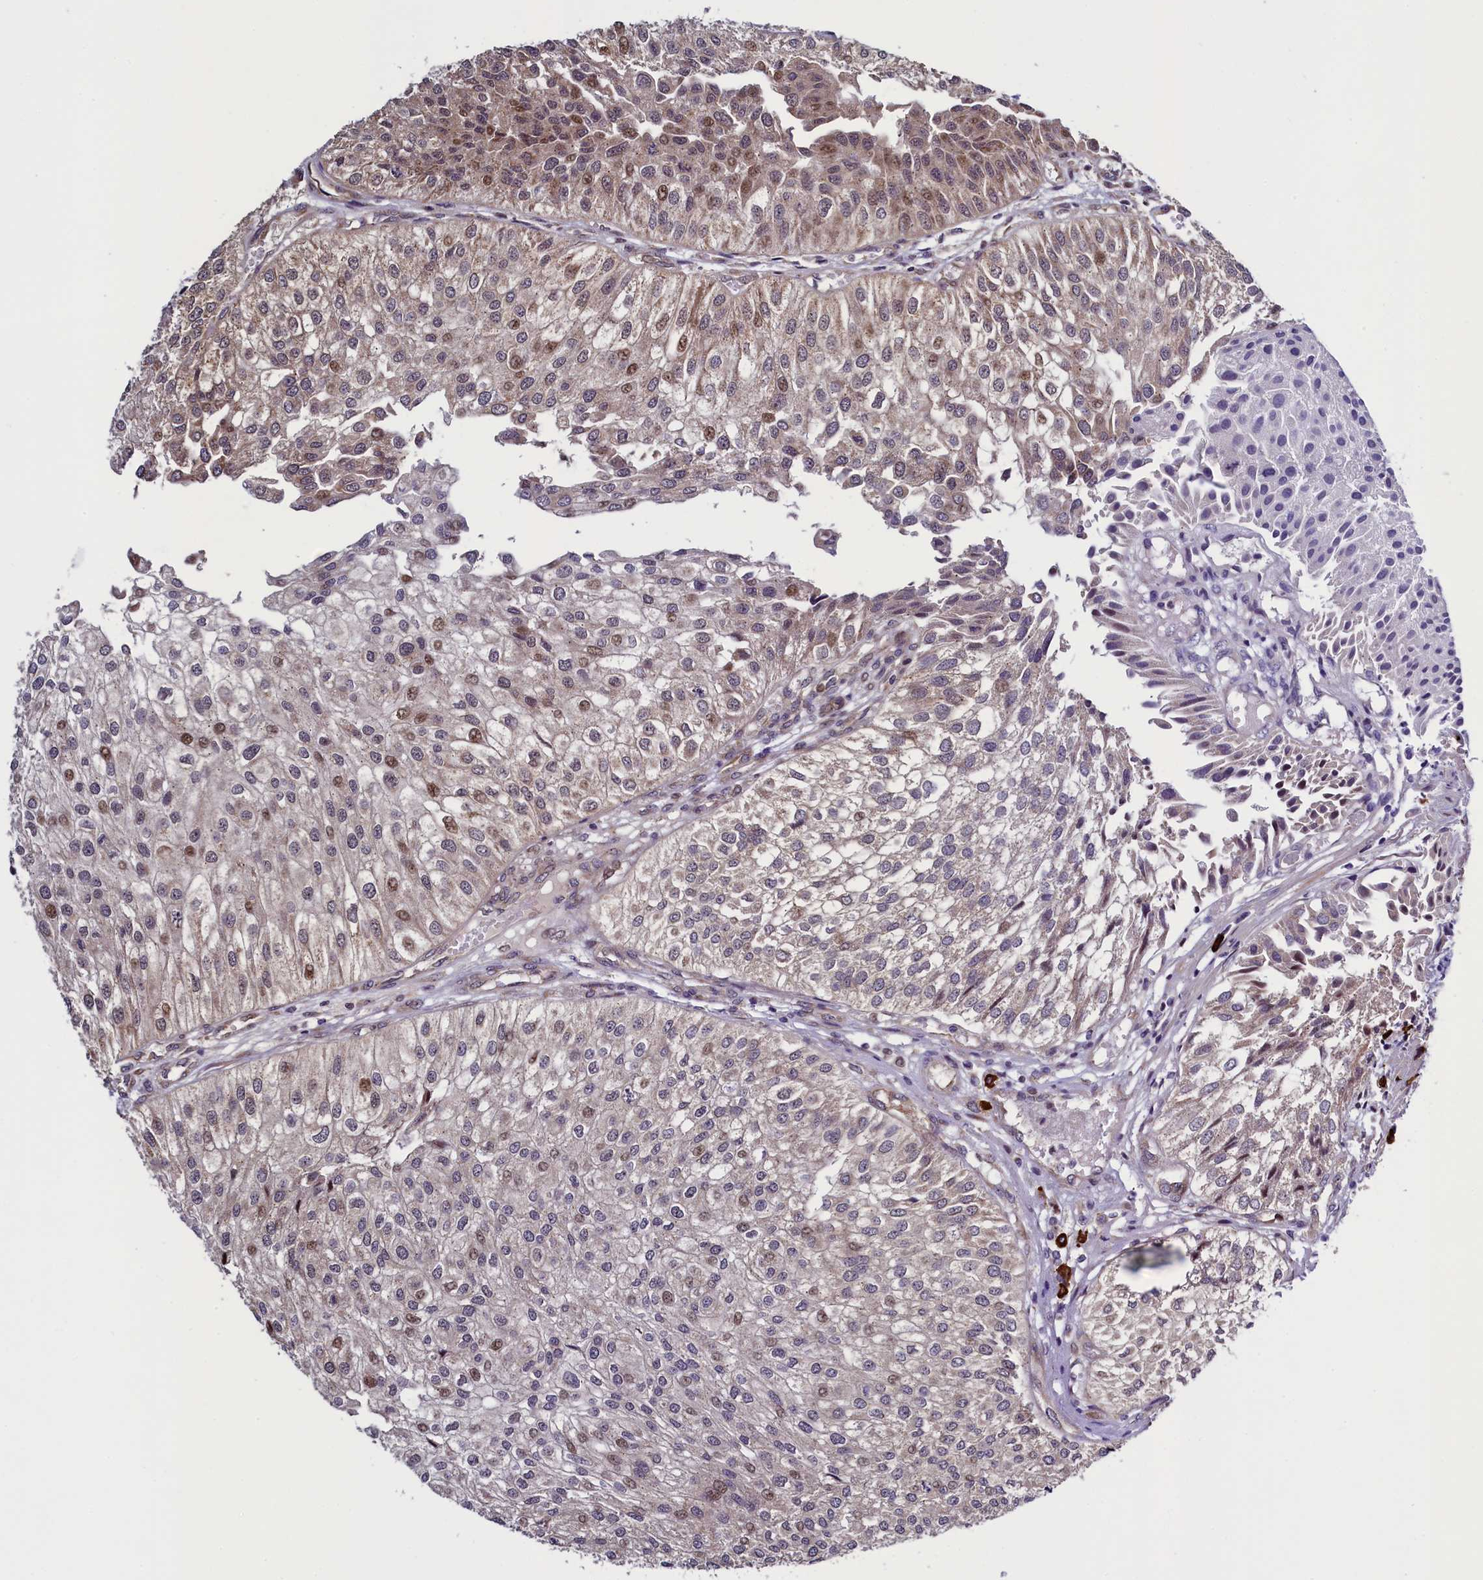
{"staining": {"intensity": "moderate", "quantity": "<25%", "location": "cytoplasmic/membranous,nuclear"}, "tissue": "urothelial cancer", "cell_type": "Tumor cells", "image_type": "cancer", "snomed": [{"axis": "morphology", "description": "Urothelial carcinoma, Low grade"}, {"axis": "topography", "description": "Urinary bladder"}], "caption": "Approximately <25% of tumor cells in human low-grade urothelial carcinoma display moderate cytoplasmic/membranous and nuclear protein positivity as visualized by brown immunohistochemical staining.", "gene": "RBFA", "patient": {"sex": "female", "age": 89}}